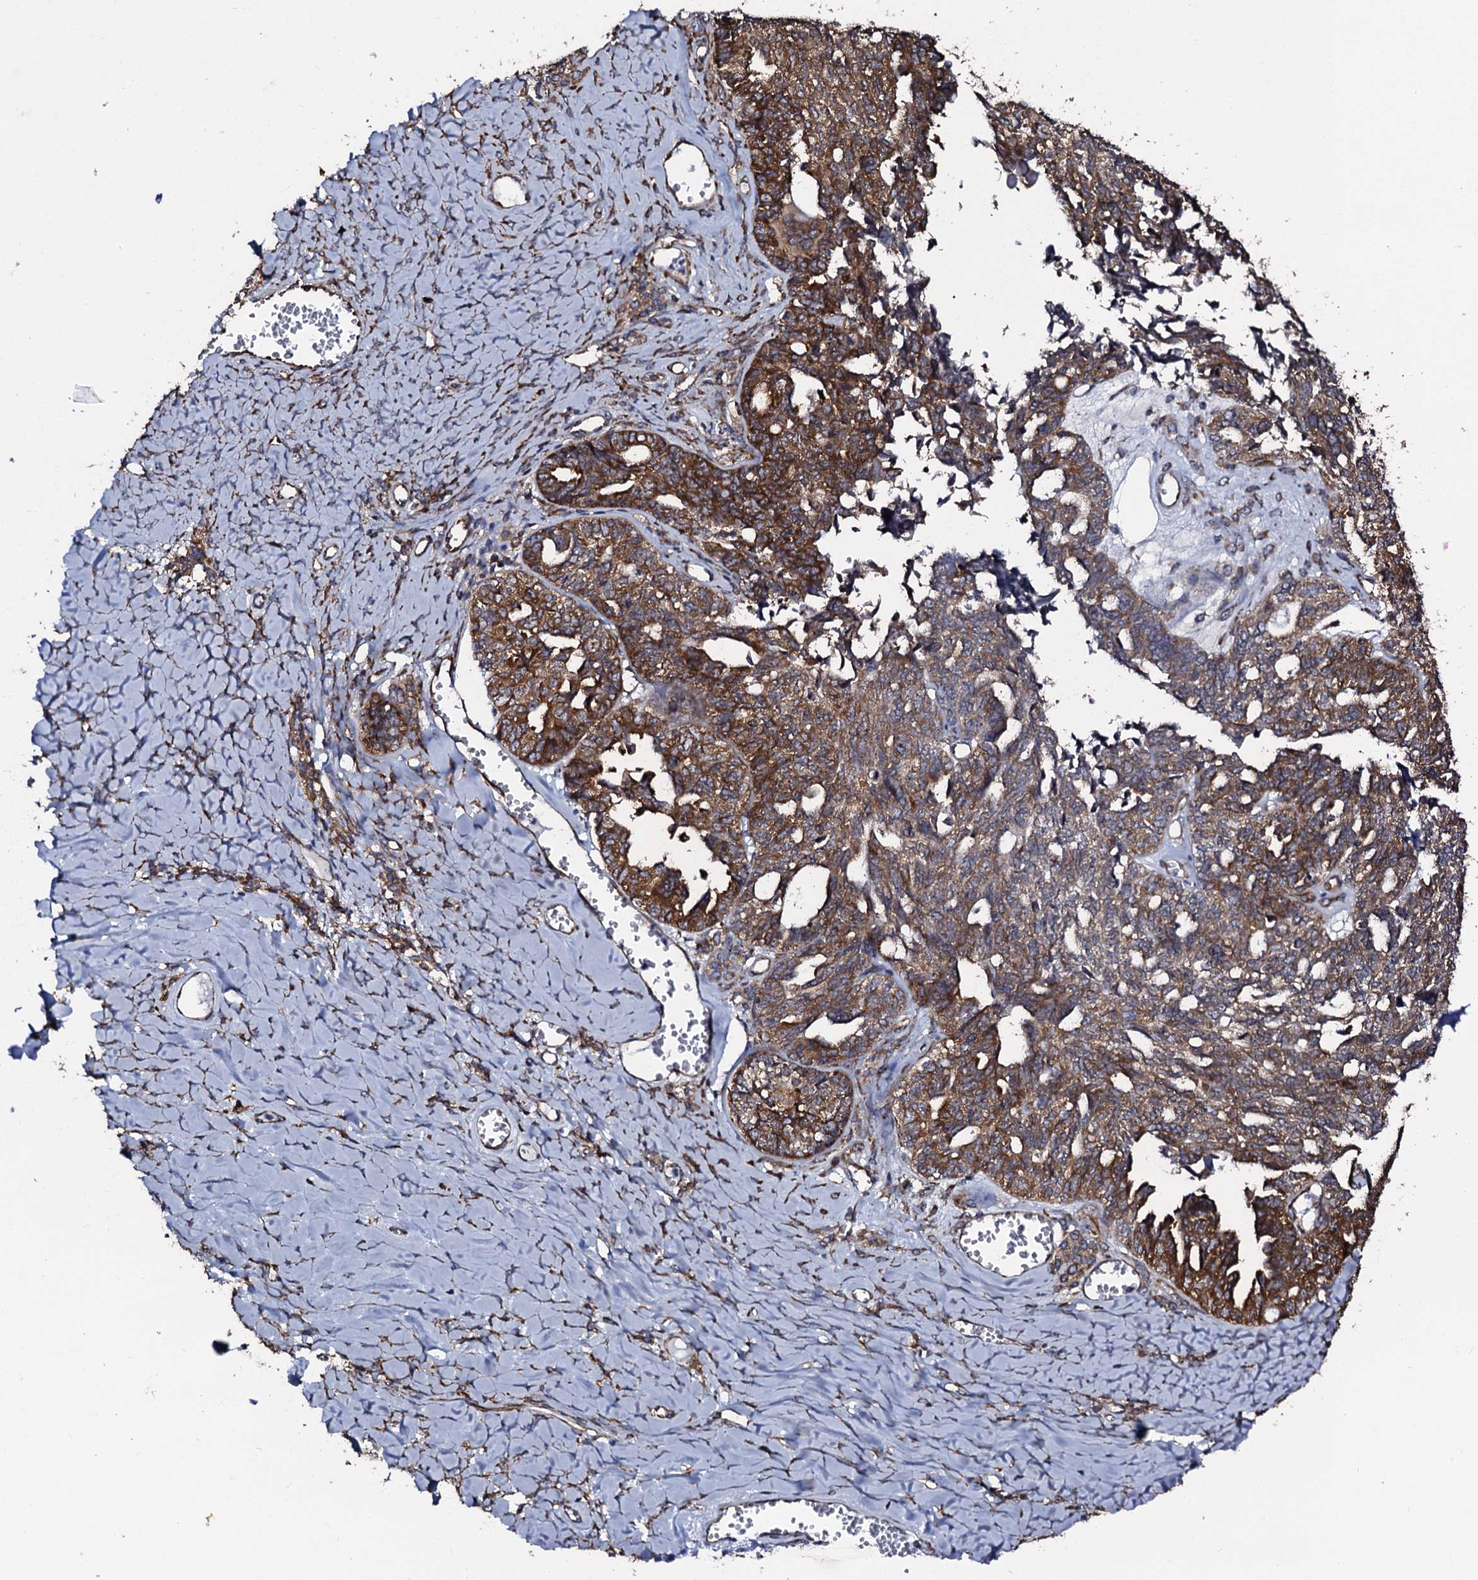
{"staining": {"intensity": "moderate", "quantity": ">75%", "location": "cytoplasmic/membranous"}, "tissue": "ovarian cancer", "cell_type": "Tumor cells", "image_type": "cancer", "snomed": [{"axis": "morphology", "description": "Cystadenocarcinoma, serous, NOS"}, {"axis": "topography", "description": "Ovary"}], "caption": "Tumor cells show medium levels of moderate cytoplasmic/membranous staining in approximately >75% of cells in ovarian cancer.", "gene": "SPTY2D1", "patient": {"sex": "female", "age": 79}}